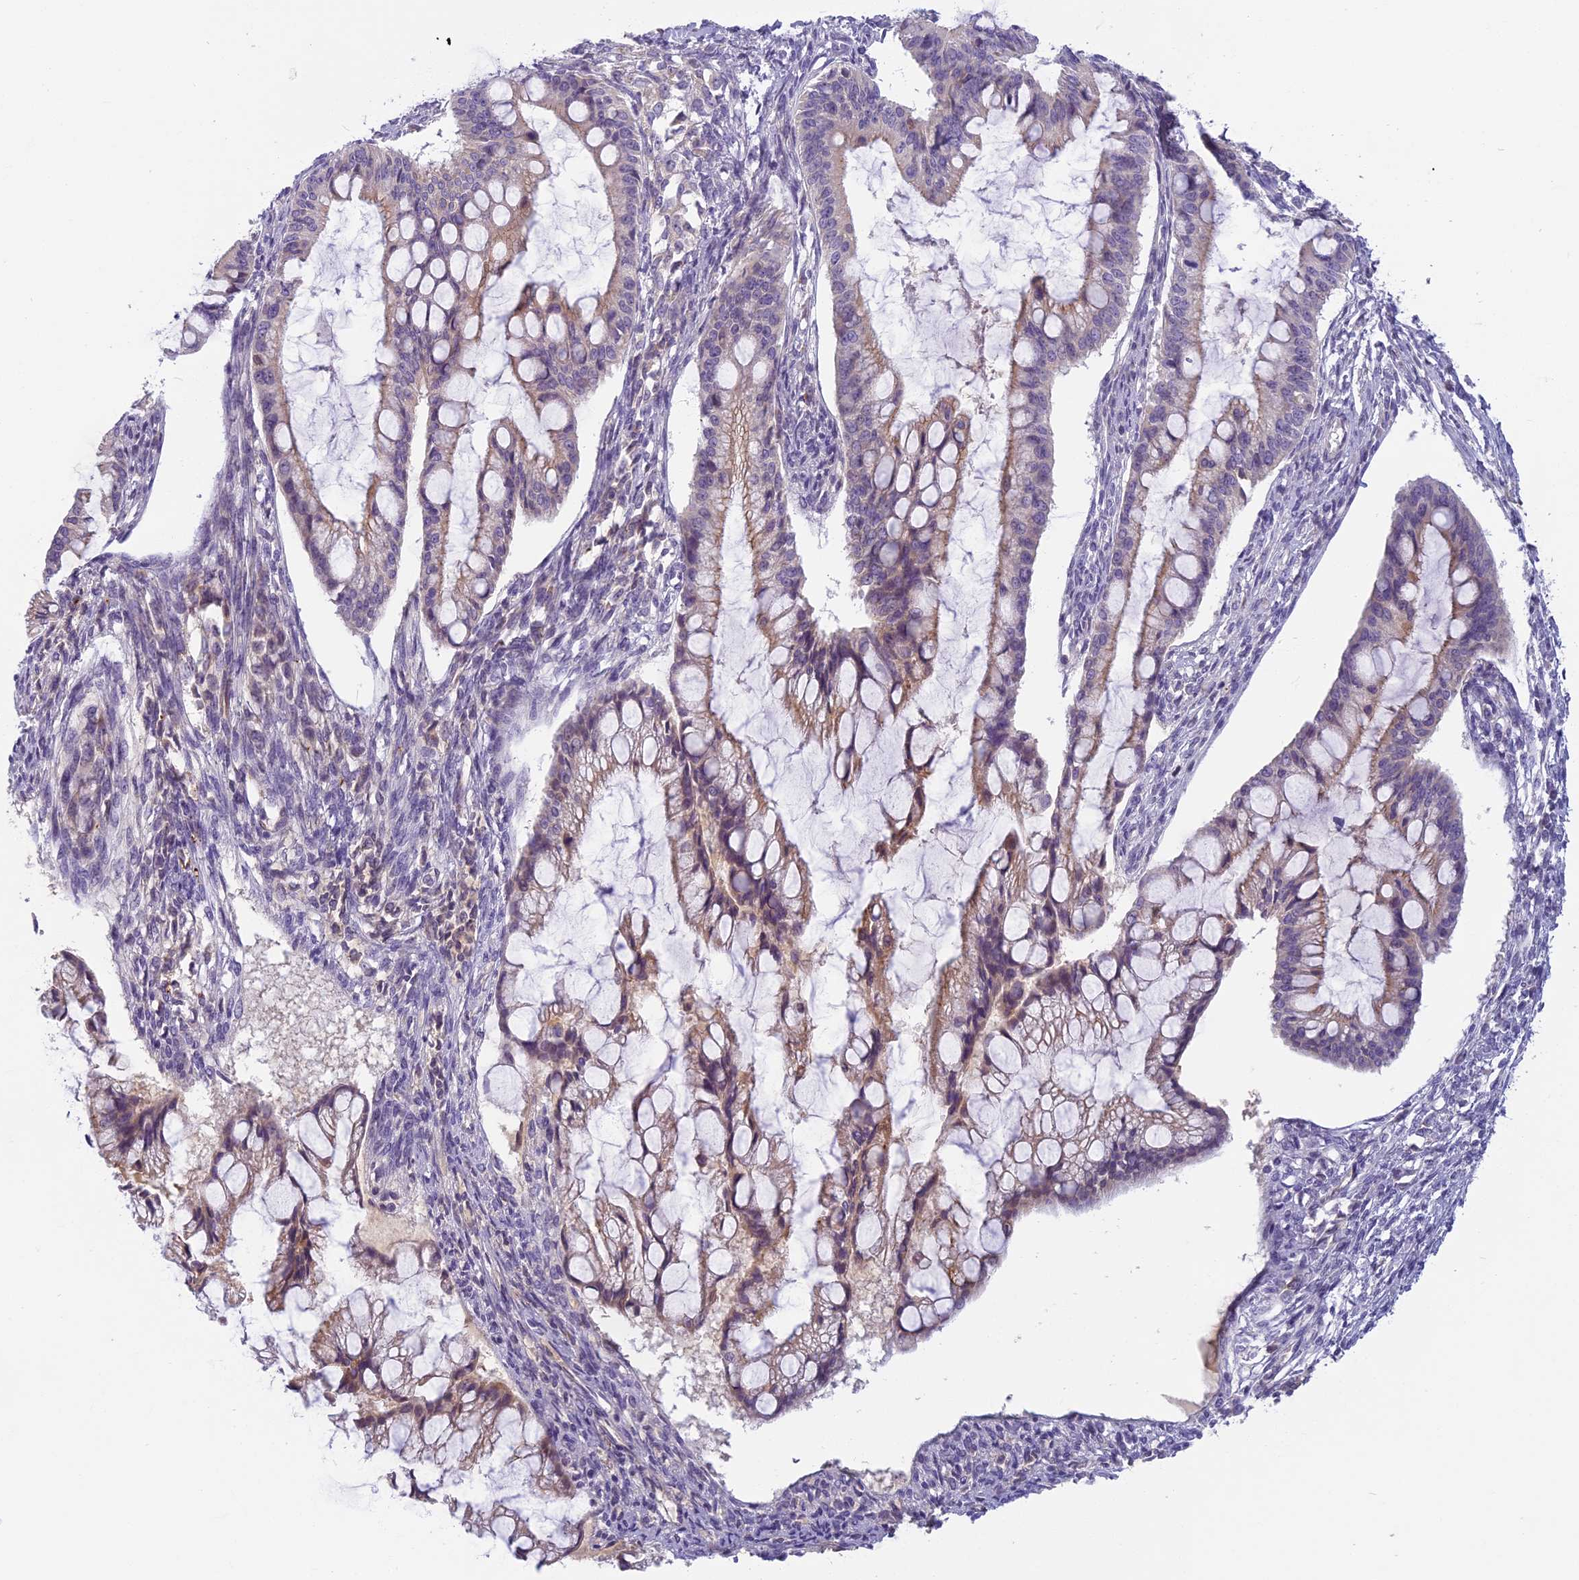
{"staining": {"intensity": "moderate", "quantity": "25%-75%", "location": "cytoplasmic/membranous"}, "tissue": "ovarian cancer", "cell_type": "Tumor cells", "image_type": "cancer", "snomed": [{"axis": "morphology", "description": "Cystadenocarcinoma, mucinous, NOS"}, {"axis": "topography", "description": "Ovary"}], "caption": "Ovarian cancer tissue demonstrates moderate cytoplasmic/membranous positivity in approximately 25%-75% of tumor cells (DAB IHC with brightfield microscopy, high magnification).", "gene": "SEMA7A", "patient": {"sex": "female", "age": 73}}